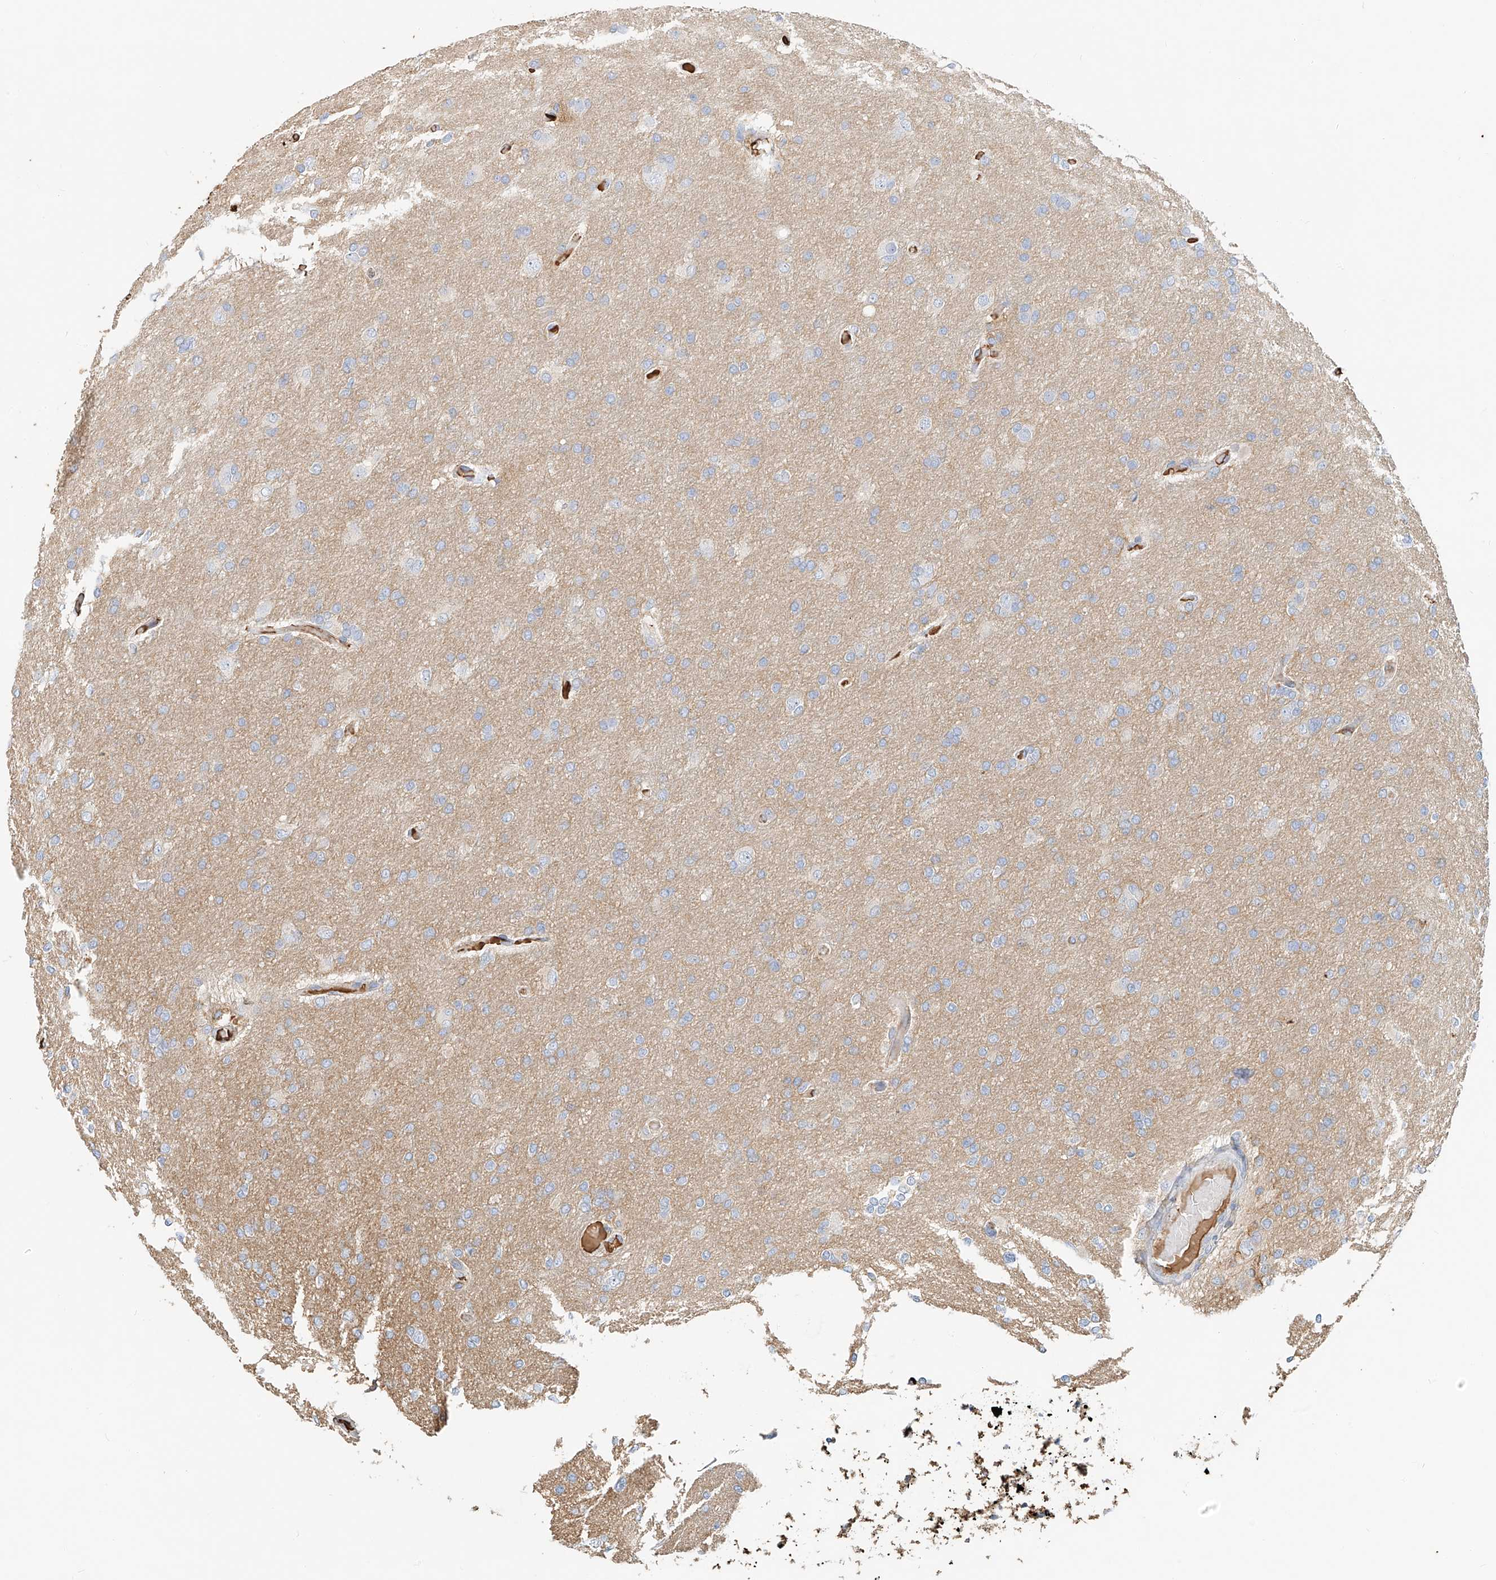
{"staining": {"intensity": "negative", "quantity": "none", "location": "none"}, "tissue": "glioma", "cell_type": "Tumor cells", "image_type": "cancer", "snomed": [{"axis": "morphology", "description": "Glioma, malignant, High grade"}, {"axis": "topography", "description": "Cerebral cortex"}], "caption": "Tumor cells show no significant expression in malignant high-grade glioma. (DAB immunohistochemistry (IHC) with hematoxylin counter stain).", "gene": "ZFP30", "patient": {"sex": "female", "age": 36}}